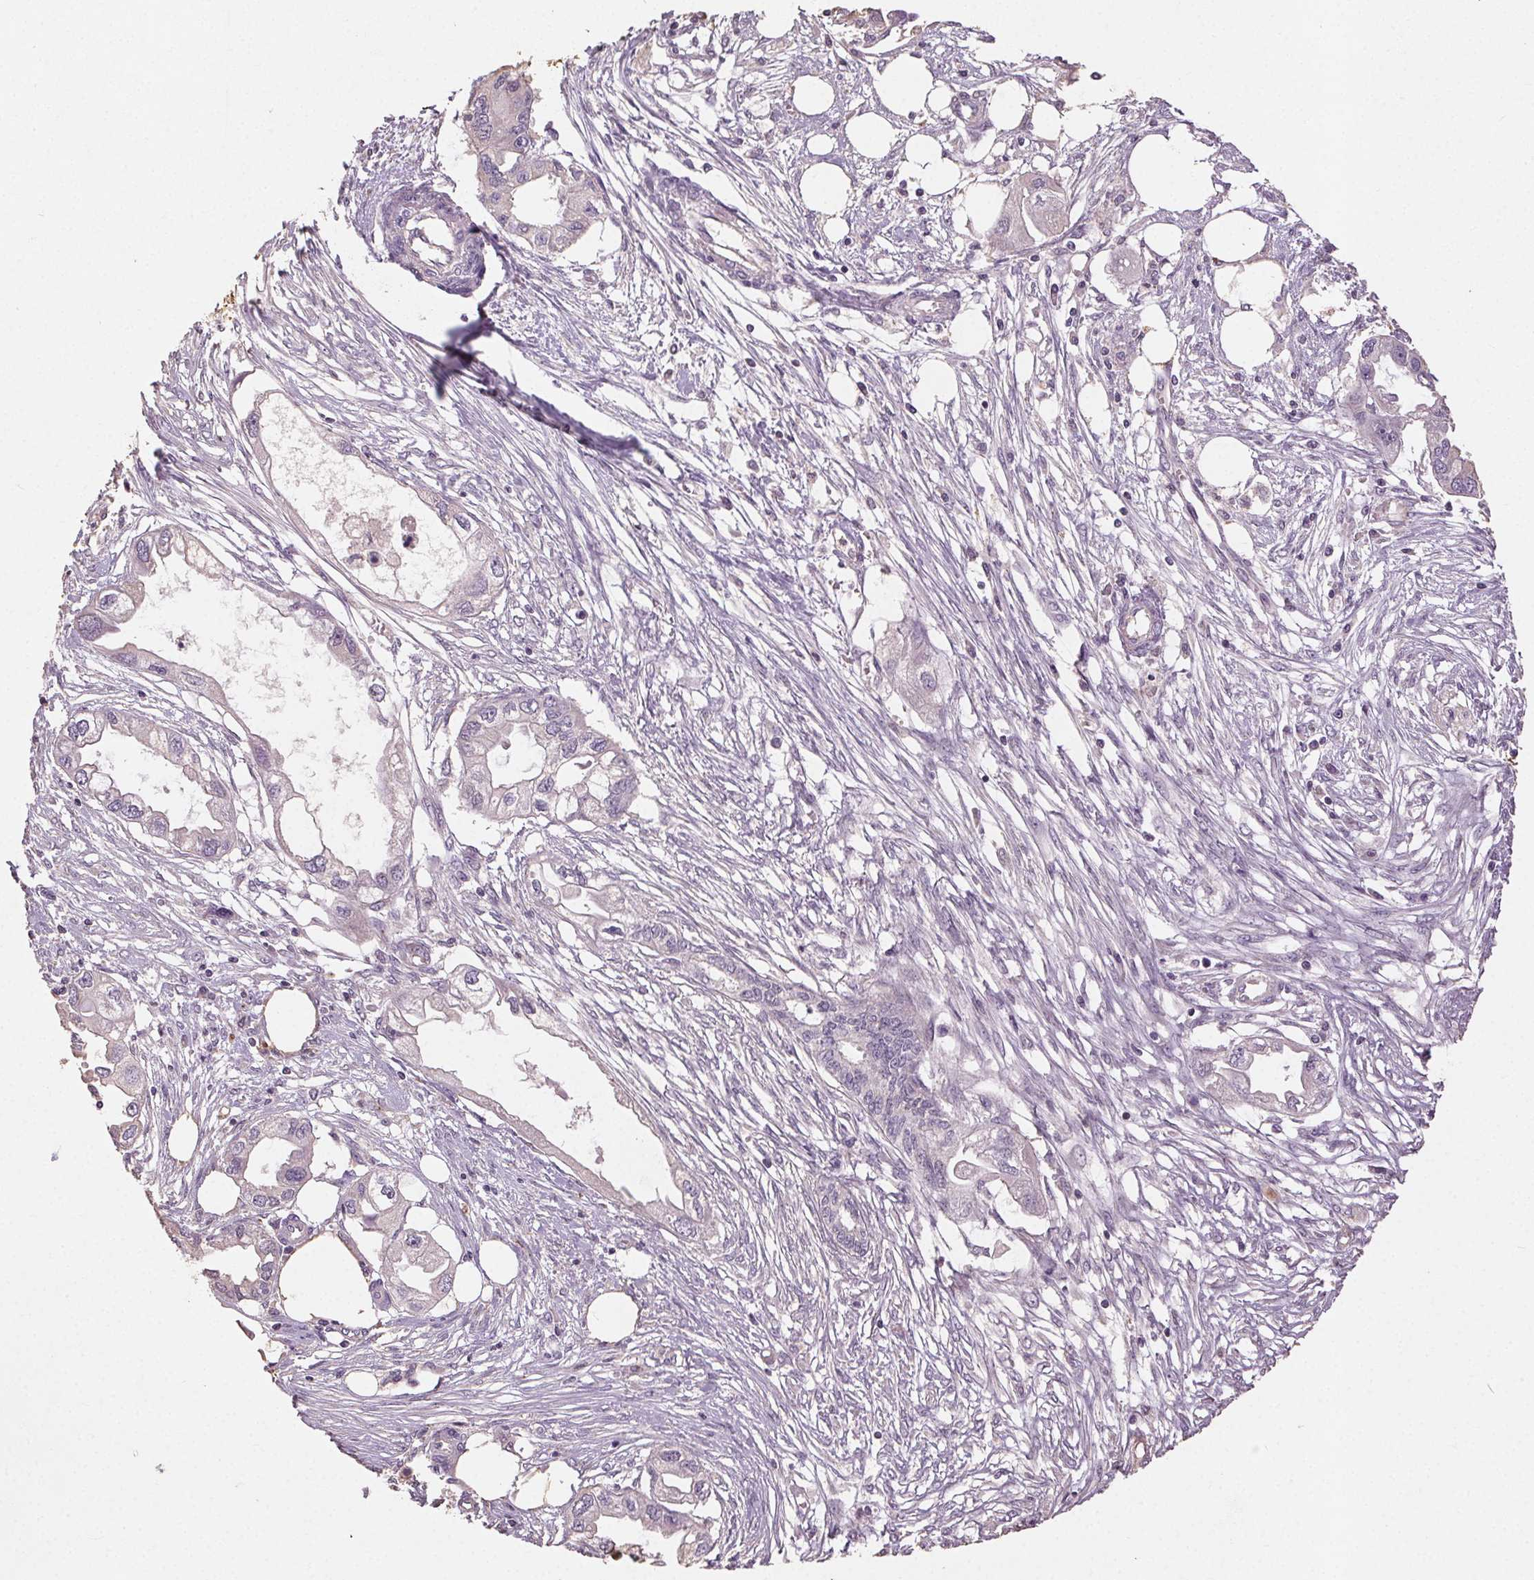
{"staining": {"intensity": "negative", "quantity": "none", "location": "none"}, "tissue": "endometrial cancer", "cell_type": "Tumor cells", "image_type": "cancer", "snomed": [{"axis": "morphology", "description": "Adenocarcinoma, NOS"}, {"axis": "morphology", "description": "Adenocarcinoma, metastatic, NOS"}, {"axis": "topography", "description": "Adipose tissue"}, {"axis": "topography", "description": "Endometrium"}], "caption": "Immunohistochemical staining of endometrial metastatic adenocarcinoma demonstrates no significant staining in tumor cells. (Immunohistochemistry (ihc), brightfield microscopy, high magnification).", "gene": "CLTRN", "patient": {"sex": "female", "age": 67}}